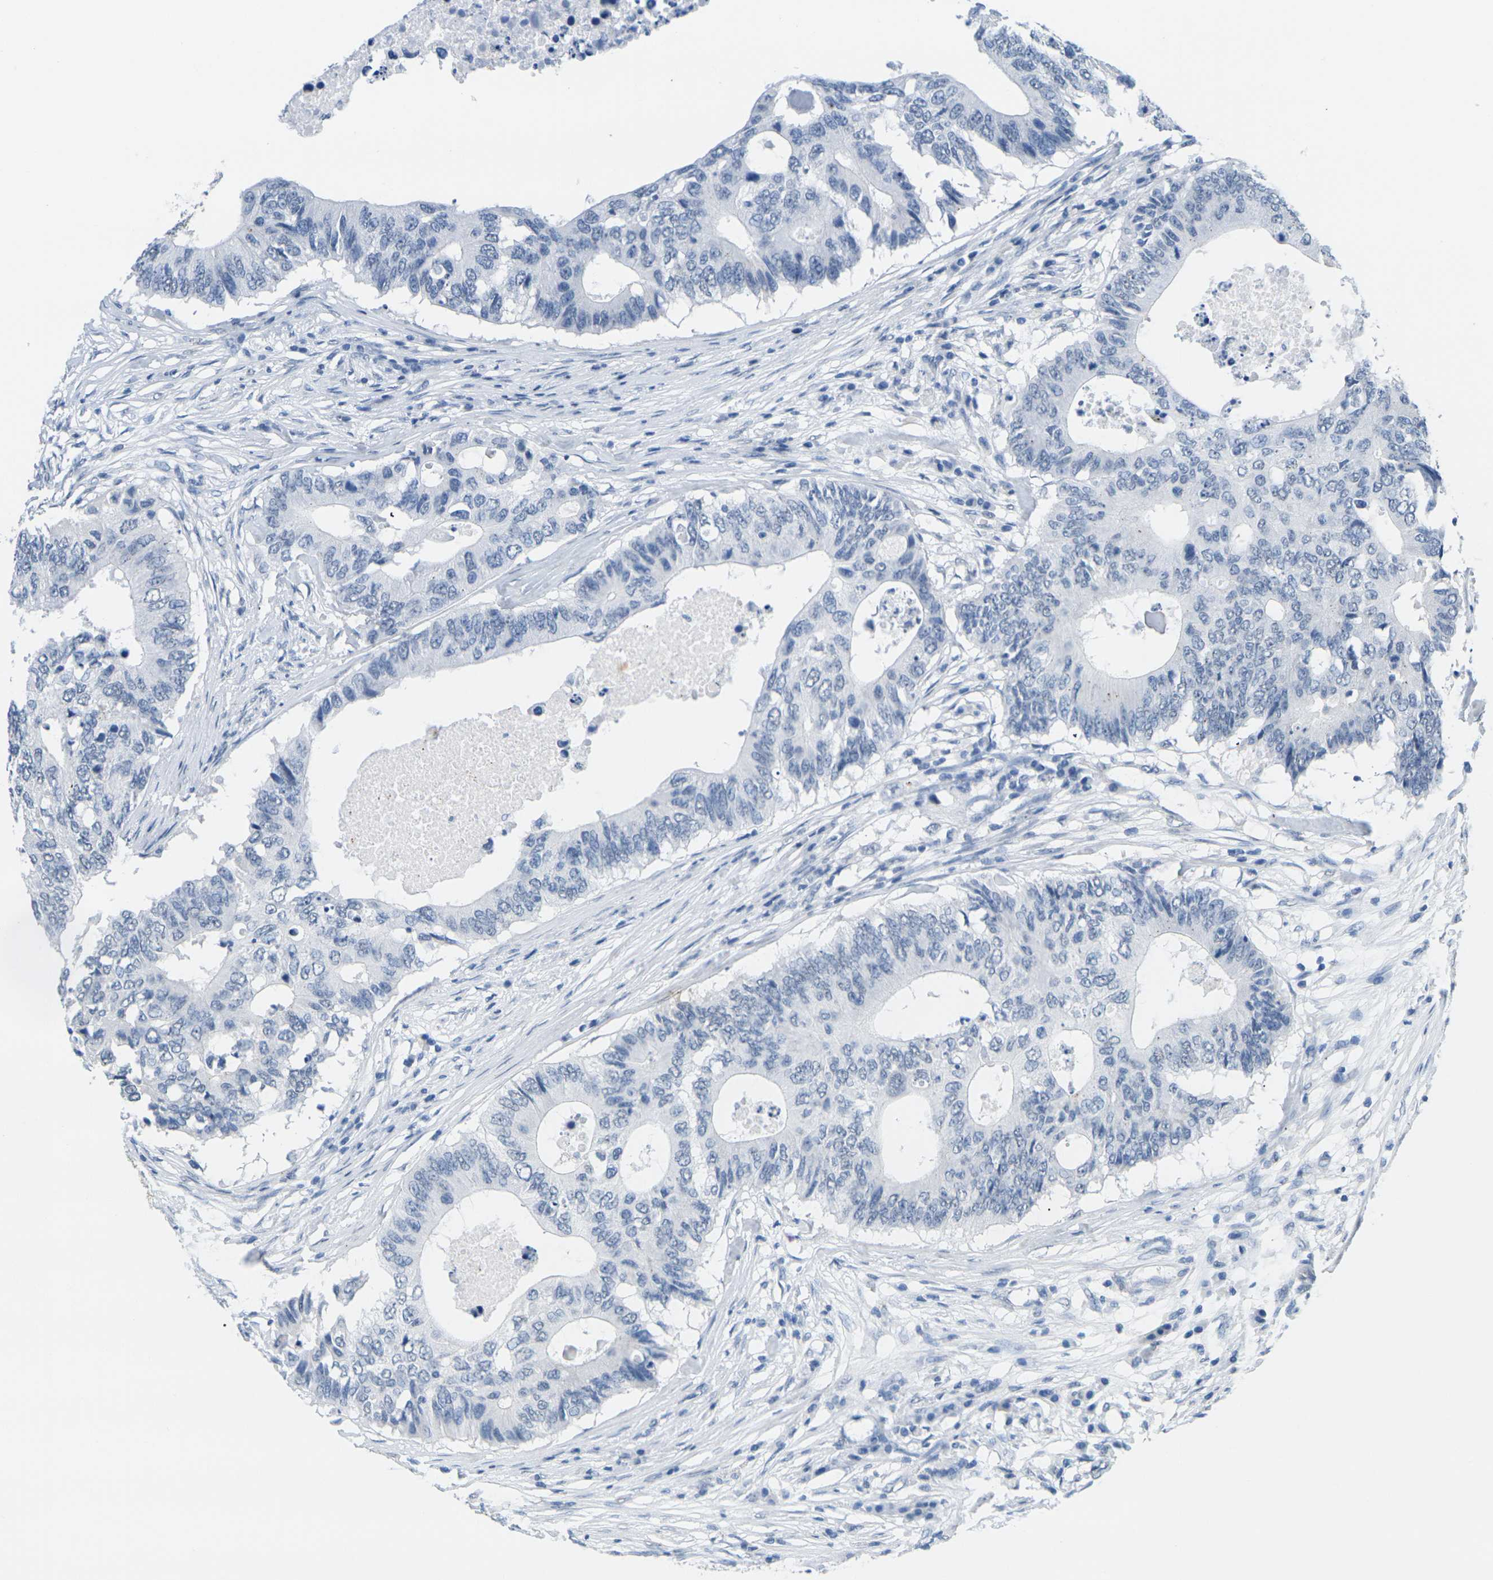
{"staining": {"intensity": "negative", "quantity": "none", "location": "none"}, "tissue": "colorectal cancer", "cell_type": "Tumor cells", "image_type": "cancer", "snomed": [{"axis": "morphology", "description": "Adenocarcinoma, NOS"}, {"axis": "topography", "description": "Colon"}], "caption": "A high-resolution histopathology image shows immunohistochemistry (IHC) staining of colorectal cancer (adenocarcinoma), which reveals no significant positivity in tumor cells. (DAB immunohistochemistry with hematoxylin counter stain).", "gene": "CTAG1A", "patient": {"sex": "male", "age": 71}}